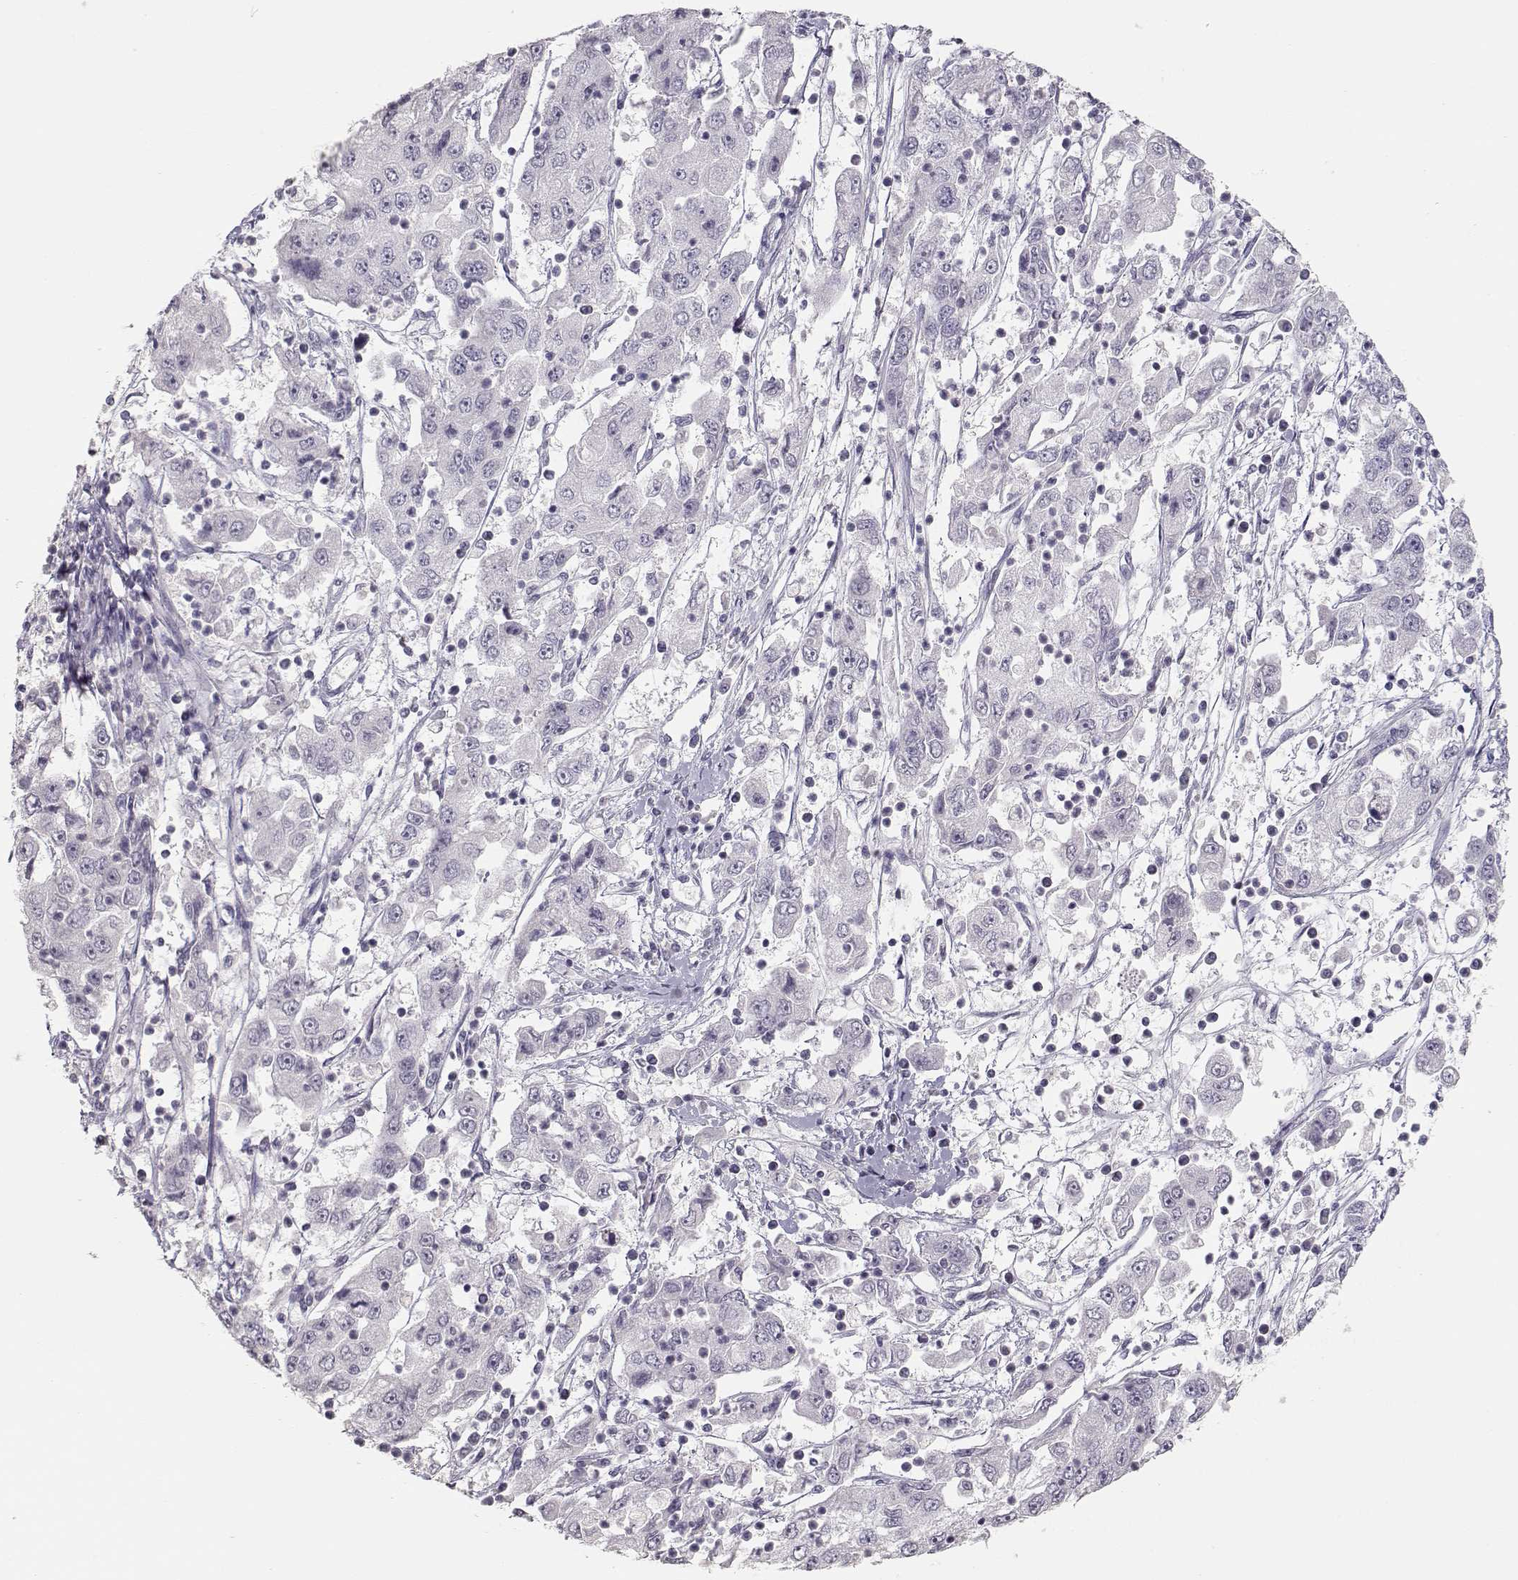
{"staining": {"intensity": "negative", "quantity": "none", "location": "none"}, "tissue": "cervical cancer", "cell_type": "Tumor cells", "image_type": "cancer", "snomed": [{"axis": "morphology", "description": "Squamous cell carcinoma, NOS"}, {"axis": "topography", "description": "Cervix"}], "caption": "There is no significant staining in tumor cells of squamous cell carcinoma (cervical).", "gene": "TKTL1", "patient": {"sex": "female", "age": 36}}